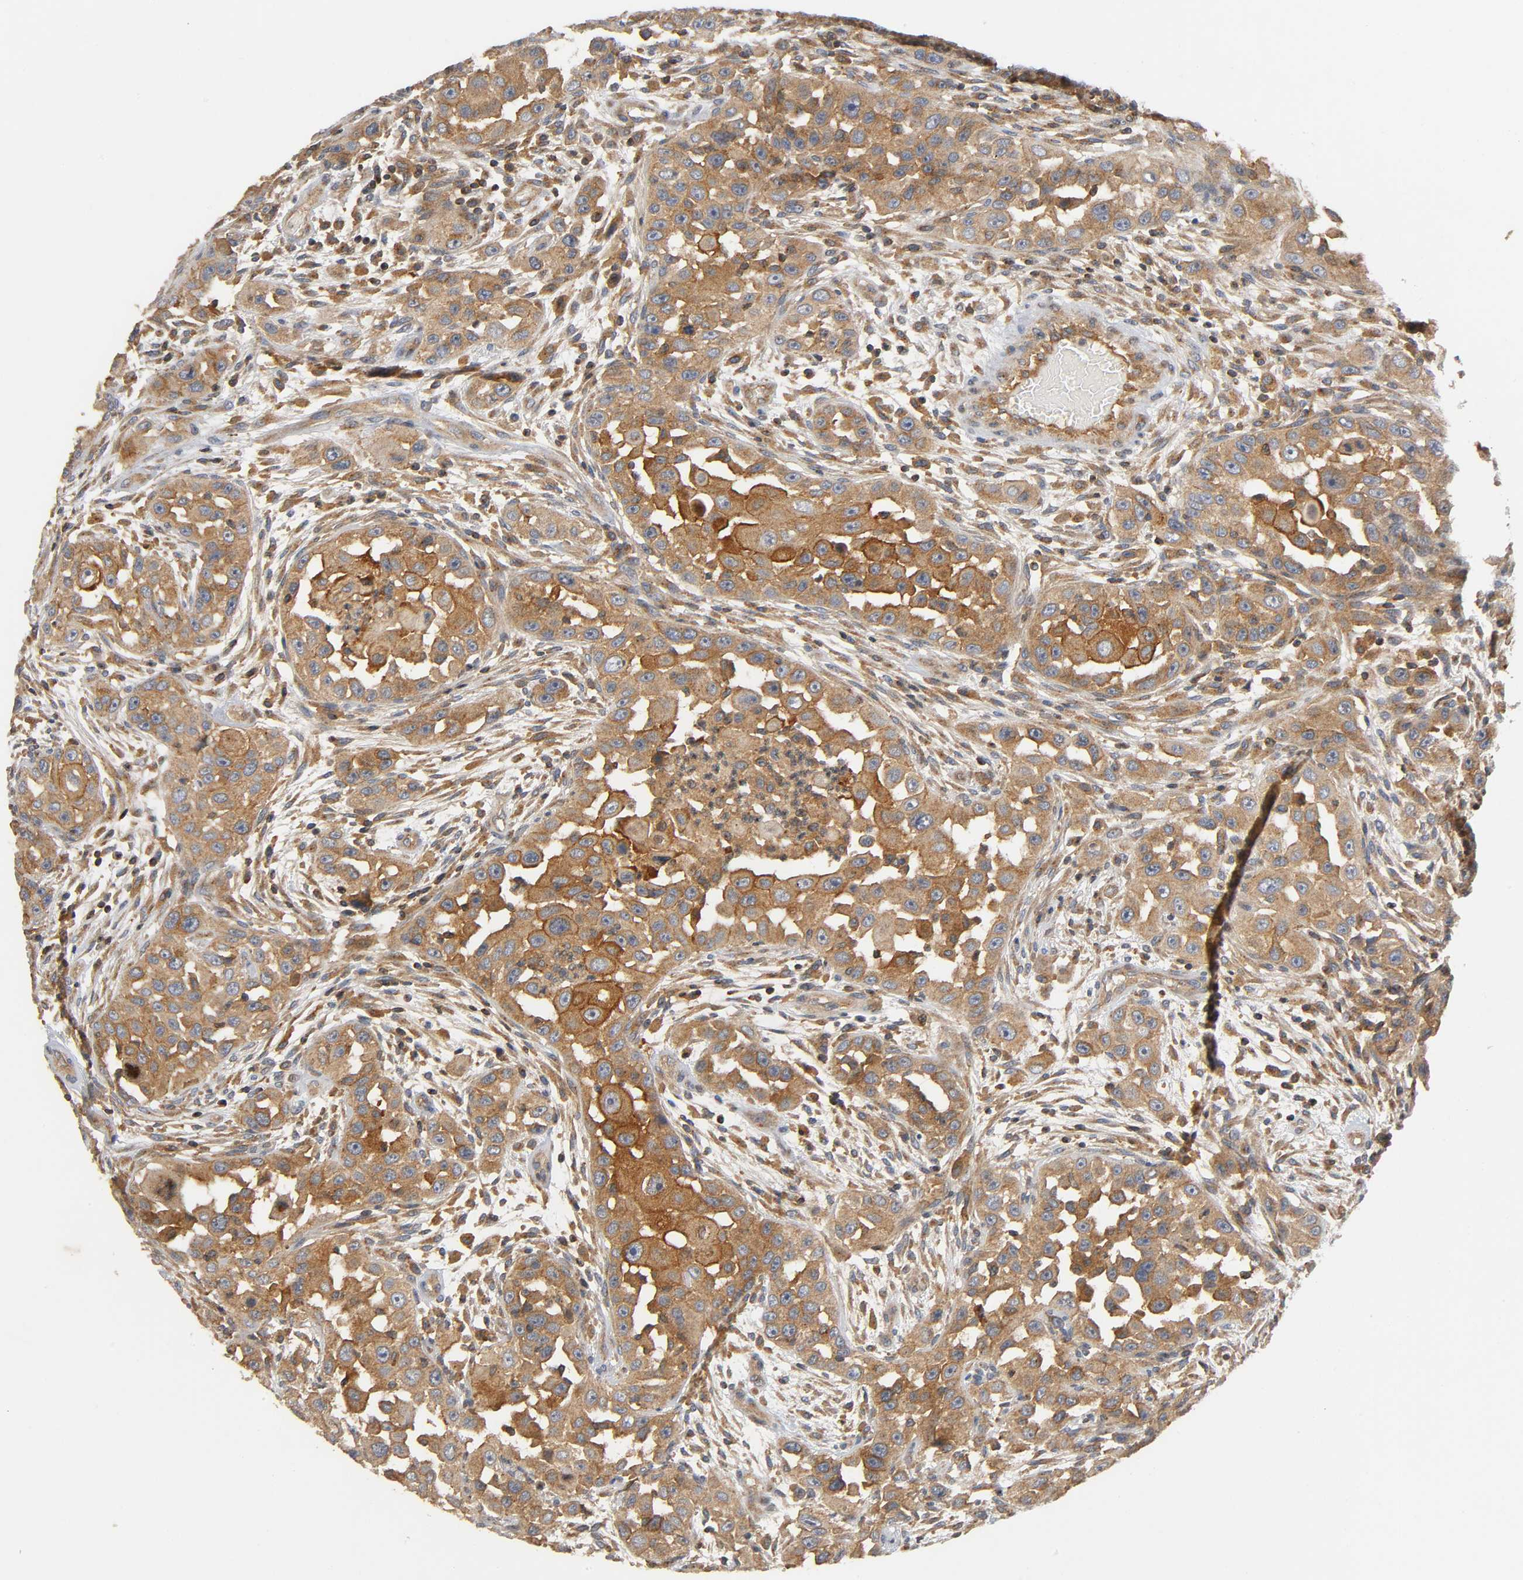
{"staining": {"intensity": "strong", "quantity": "25%-75%", "location": "cytoplasmic/membranous"}, "tissue": "head and neck cancer", "cell_type": "Tumor cells", "image_type": "cancer", "snomed": [{"axis": "morphology", "description": "Carcinoma, NOS"}, {"axis": "topography", "description": "Head-Neck"}], "caption": "IHC photomicrograph of neoplastic tissue: head and neck cancer stained using immunohistochemistry reveals high levels of strong protein expression localized specifically in the cytoplasmic/membranous of tumor cells, appearing as a cytoplasmic/membranous brown color.", "gene": "IKBKB", "patient": {"sex": "male", "age": 87}}